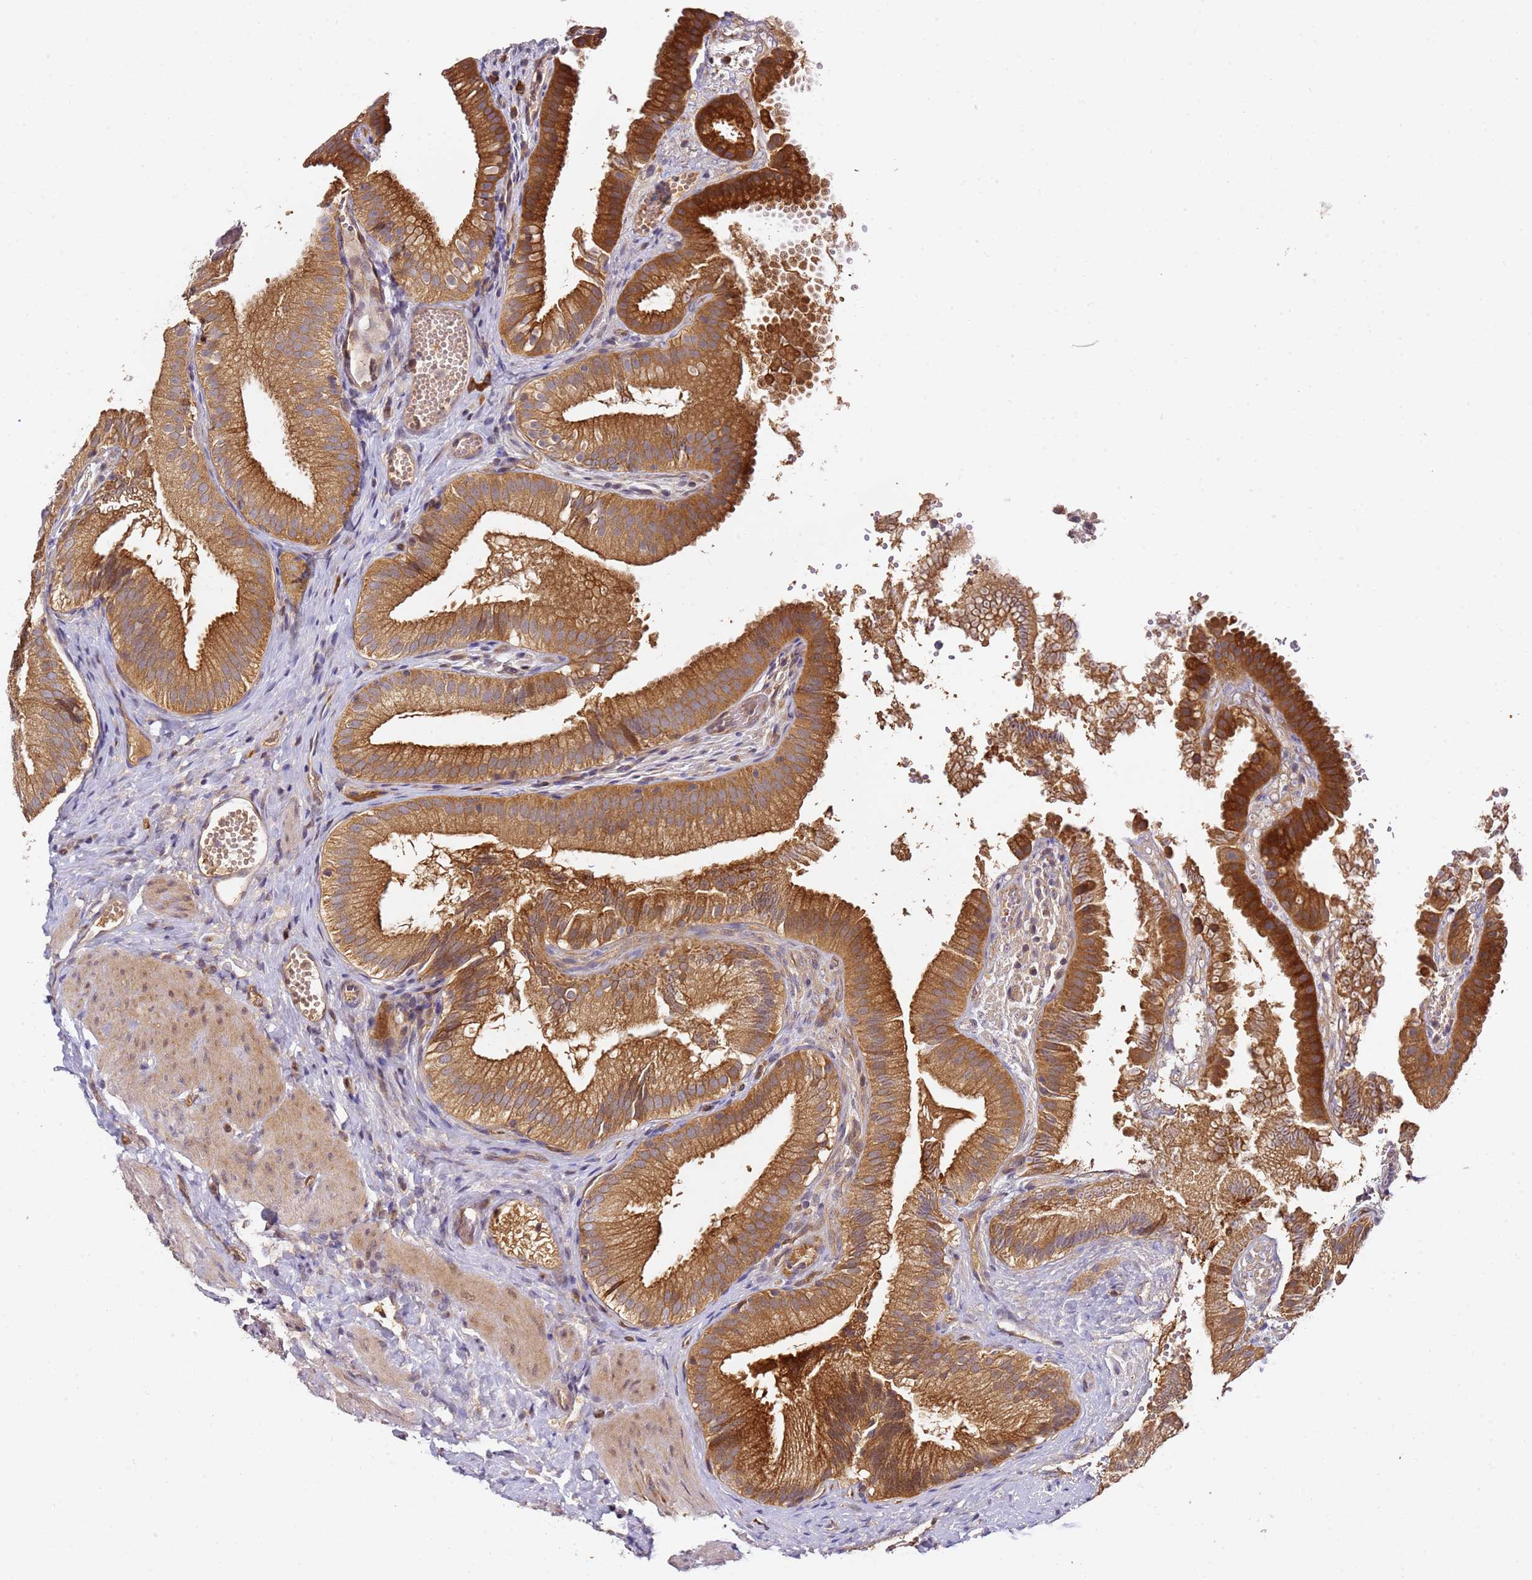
{"staining": {"intensity": "strong", "quantity": ">75%", "location": "cytoplasmic/membranous"}, "tissue": "gallbladder", "cell_type": "Glandular cells", "image_type": "normal", "snomed": [{"axis": "morphology", "description": "Normal tissue, NOS"}, {"axis": "topography", "description": "Gallbladder"}], "caption": "Immunohistochemistry (DAB) staining of benign gallbladder shows strong cytoplasmic/membranous protein staining in about >75% of glandular cells.", "gene": "OSBPL2", "patient": {"sex": "female", "age": 30}}